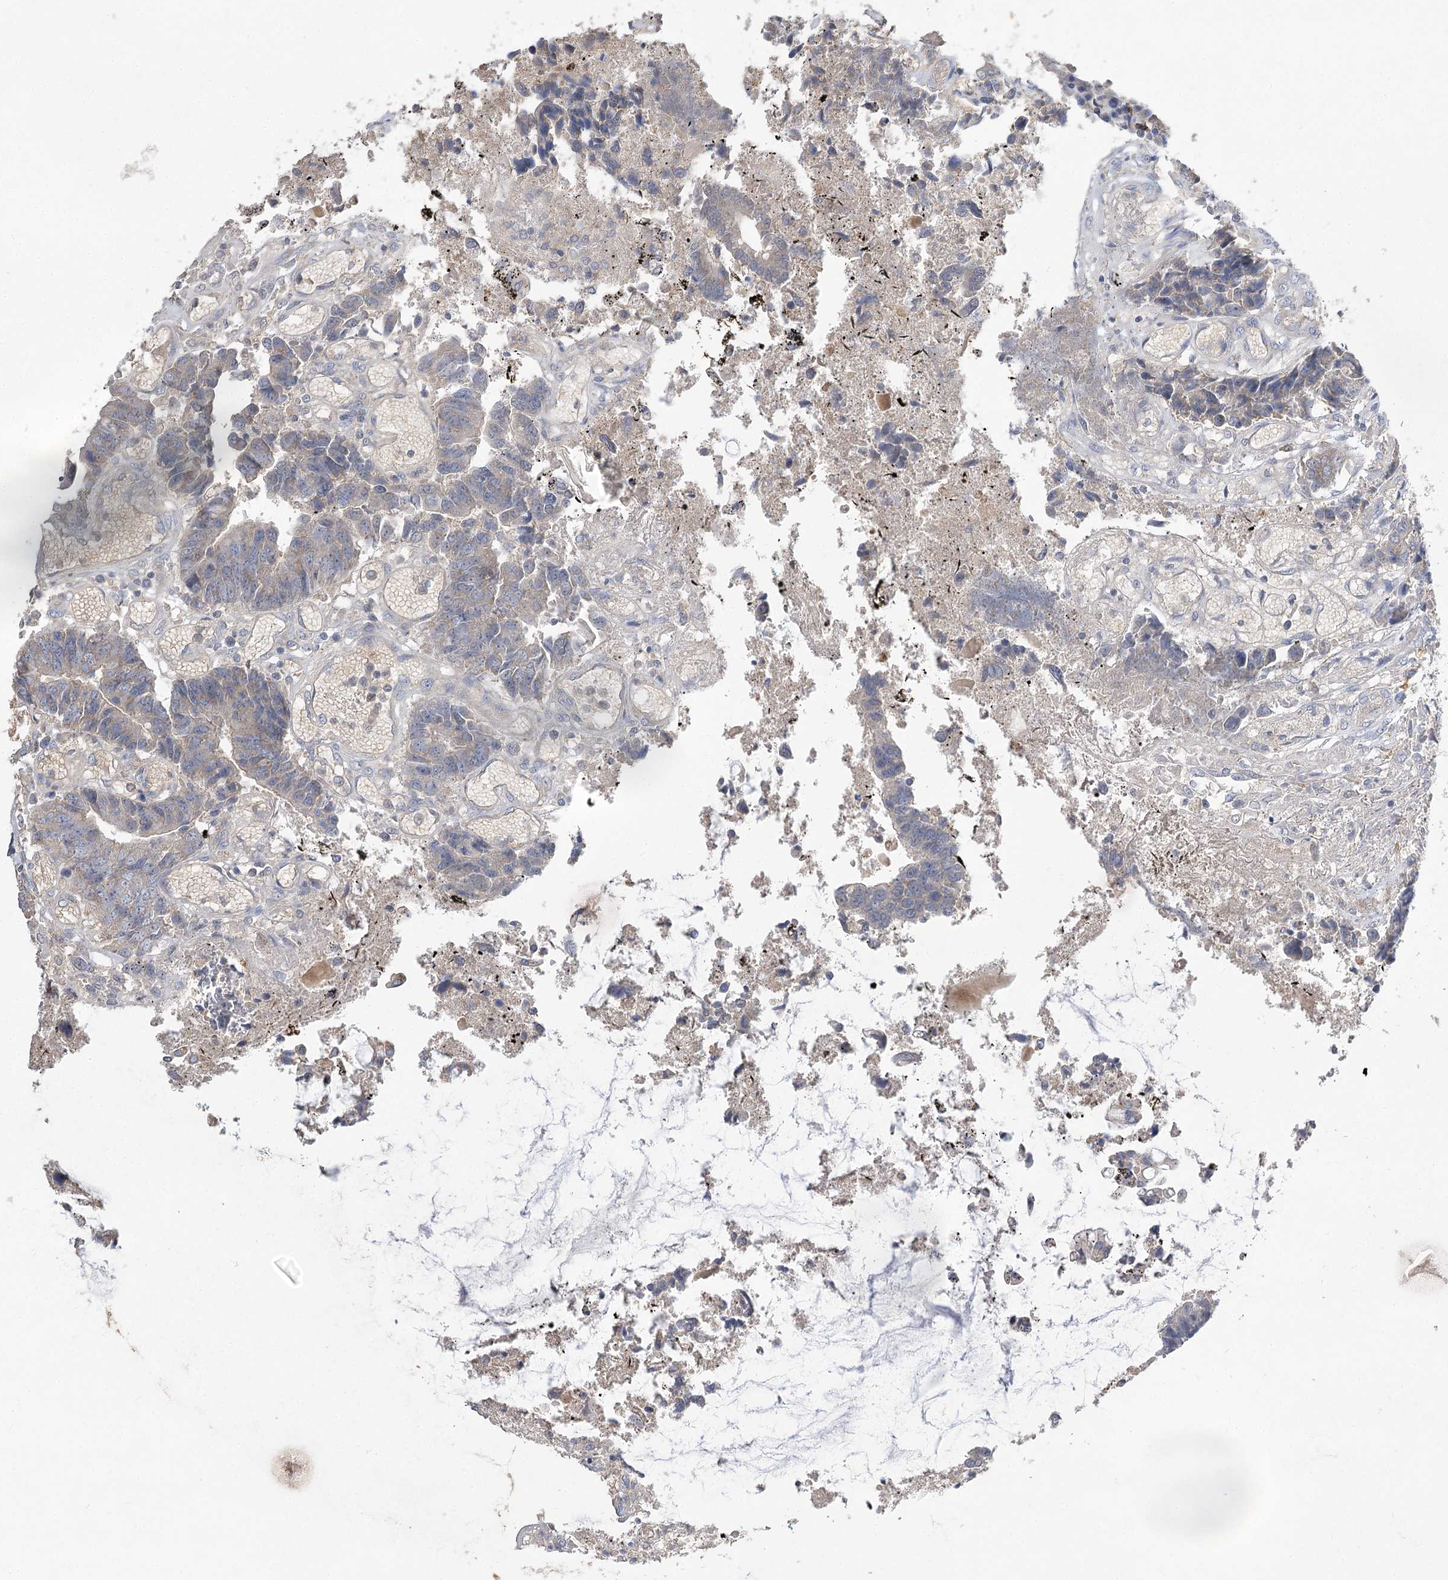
{"staining": {"intensity": "weak", "quantity": "<25%", "location": "cytoplasmic/membranous"}, "tissue": "colorectal cancer", "cell_type": "Tumor cells", "image_type": "cancer", "snomed": [{"axis": "morphology", "description": "Adenocarcinoma, NOS"}, {"axis": "topography", "description": "Rectum"}], "caption": "Colorectal cancer was stained to show a protein in brown. There is no significant staining in tumor cells. (DAB (3,3'-diaminobenzidine) immunohistochemistry (IHC), high magnification).", "gene": "AURKC", "patient": {"sex": "male", "age": 84}}